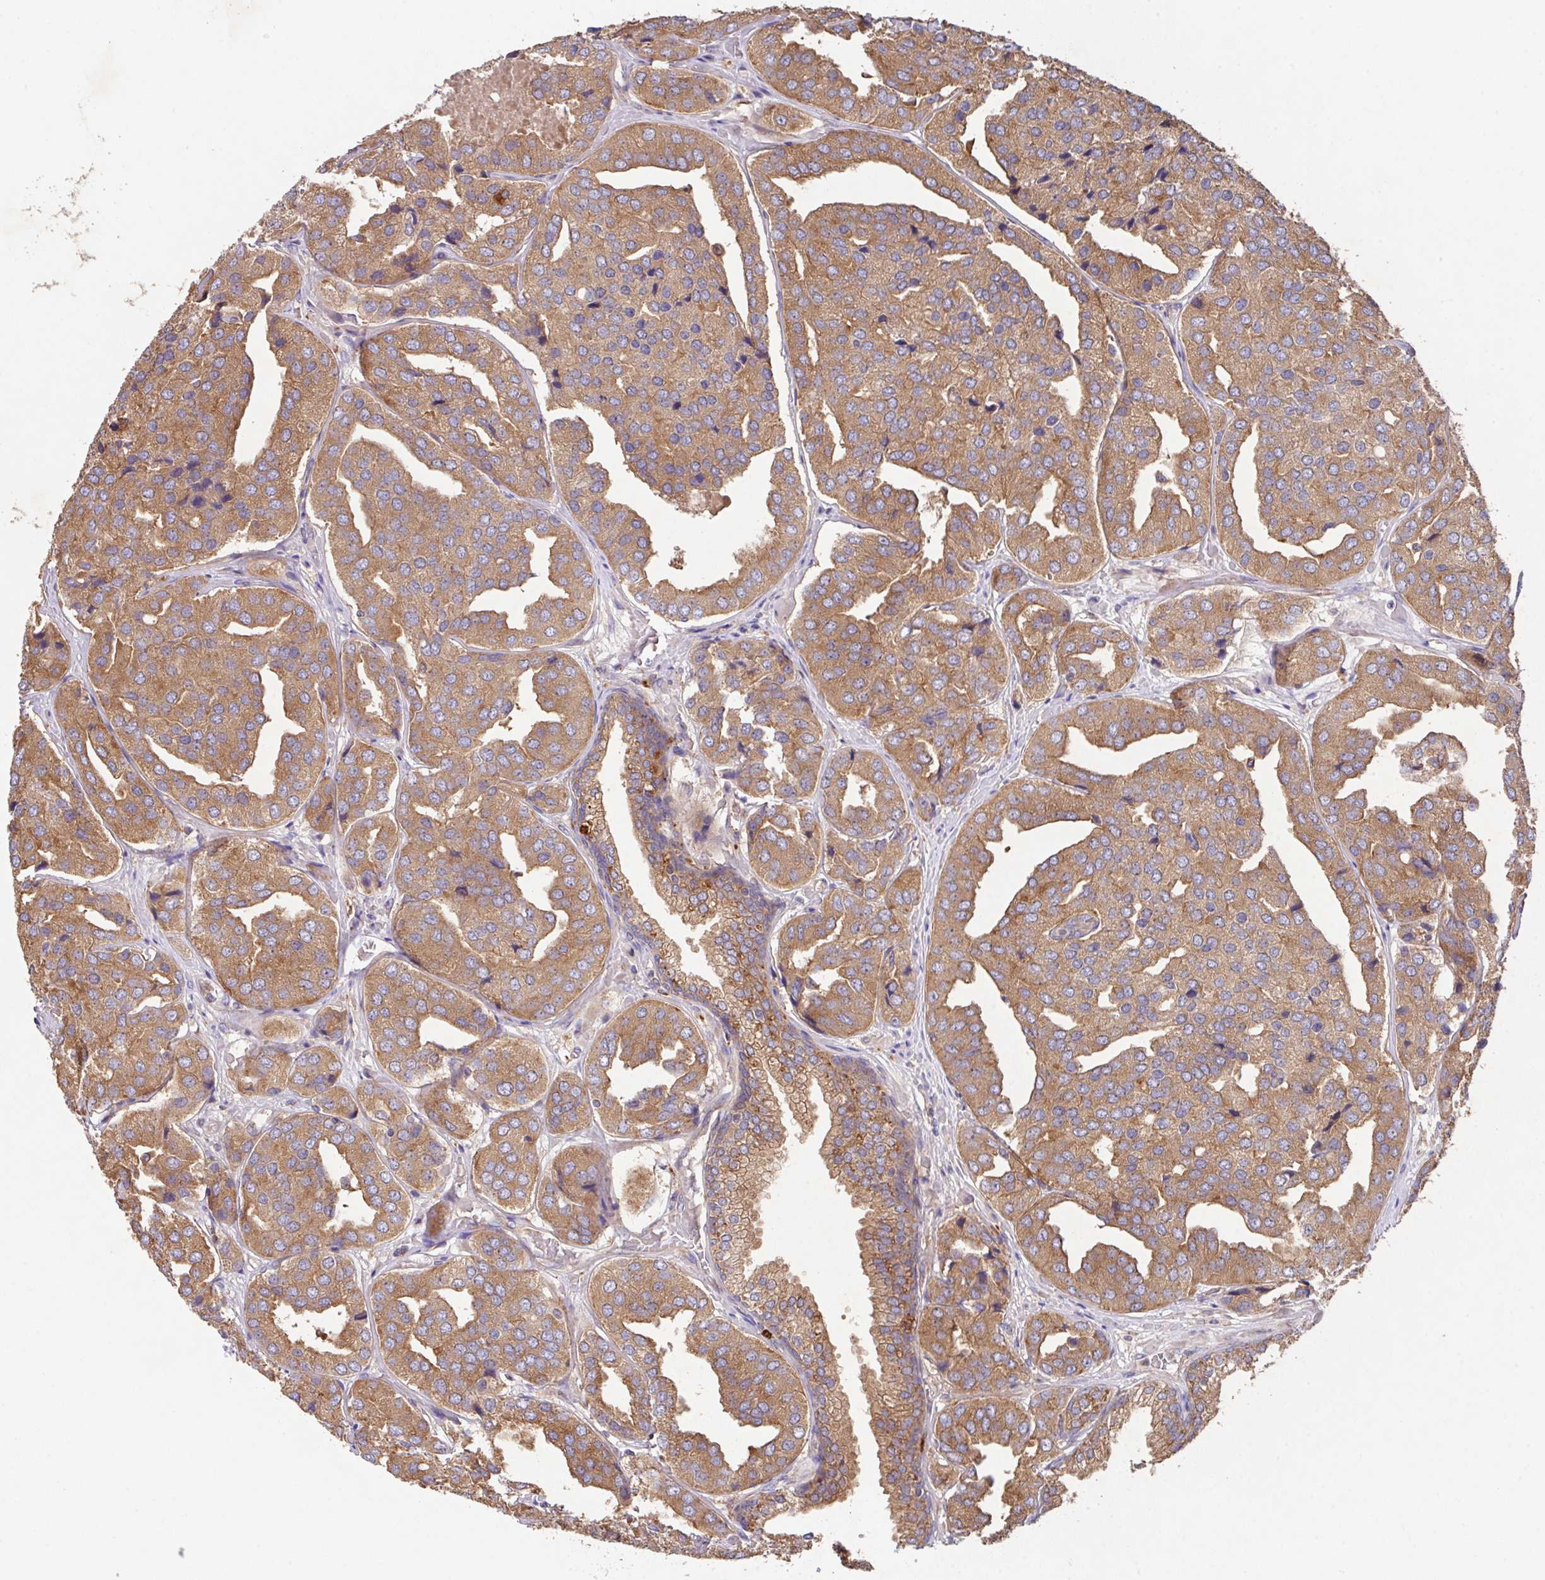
{"staining": {"intensity": "moderate", "quantity": ">75%", "location": "cytoplasmic/membranous"}, "tissue": "prostate cancer", "cell_type": "Tumor cells", "image_type": "cancer", "snomed": [{"axis": "morphology", "description": "Adenocarcinoma, High grade"}, {"axis": "topography", "description": "Prostate"}], "caption": "This is an image of immunohistochemistry staining of prostate cancer, which shows moderate positivity in the cytoplasmic/membranous of tumor cells.", "gene": "TRIM14", "patient": {"sex": "male", "age": 63}}